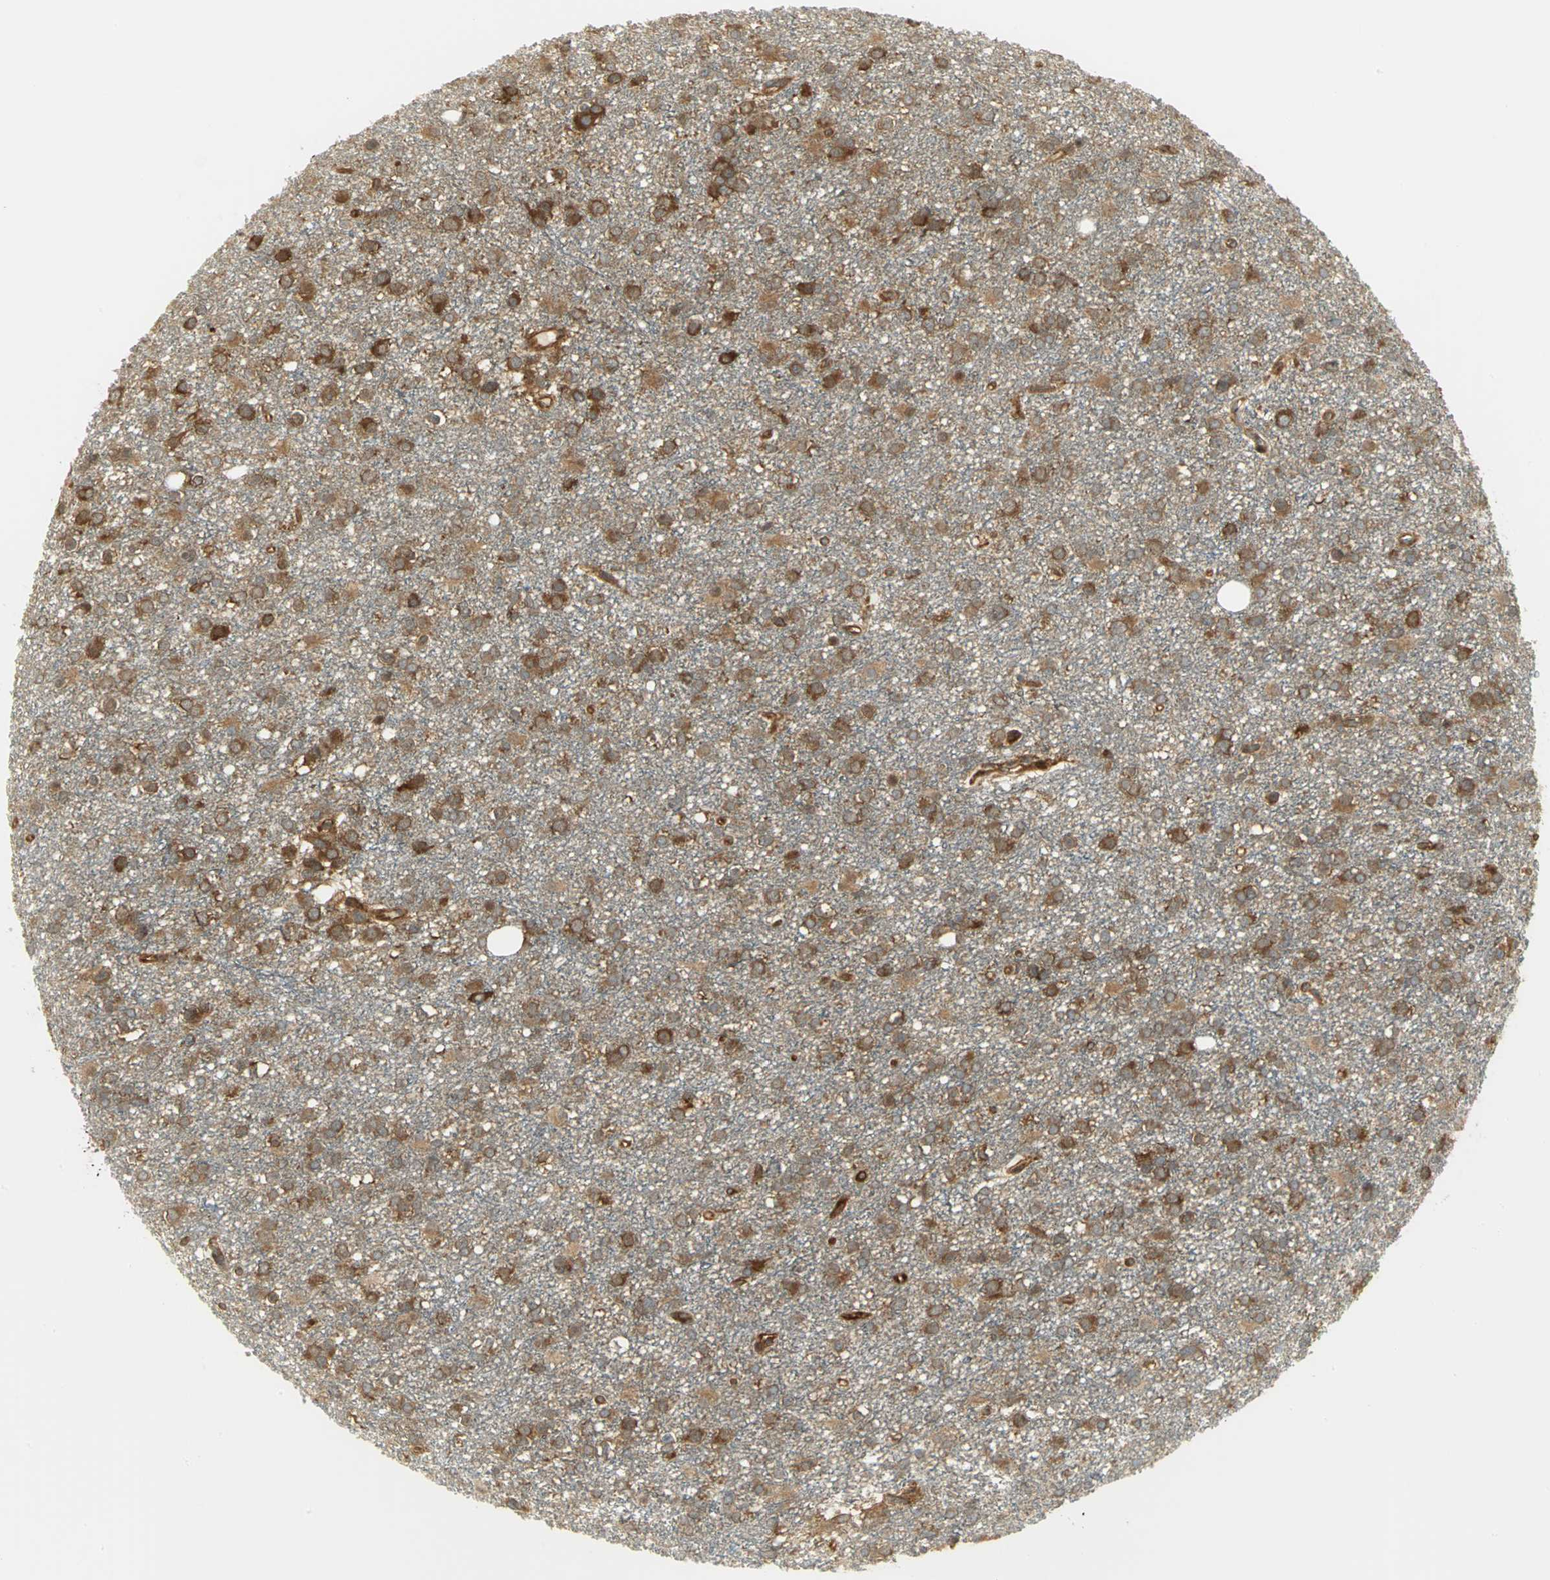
{"staining": {"intensity": "strong", "quantity": ">75%", "location": "cytoplasmic/membranous"}, "tissue": "glioma", "cell_type": "Tumor cells", "image_type": "cancer", "snomed": [{"axis": "morphology", "description": "Glioma, malignant, Low grade"}, {"axis": "topography", "description": "Brain"}], "caption": "A histopathology image of malignant glioma (low-grade) stained for a protein displays strong cytoplasmic/membranous brown staining in tumor cells.", "gene": "EEA1", "patient": {"sex": "male", "age": 42}}